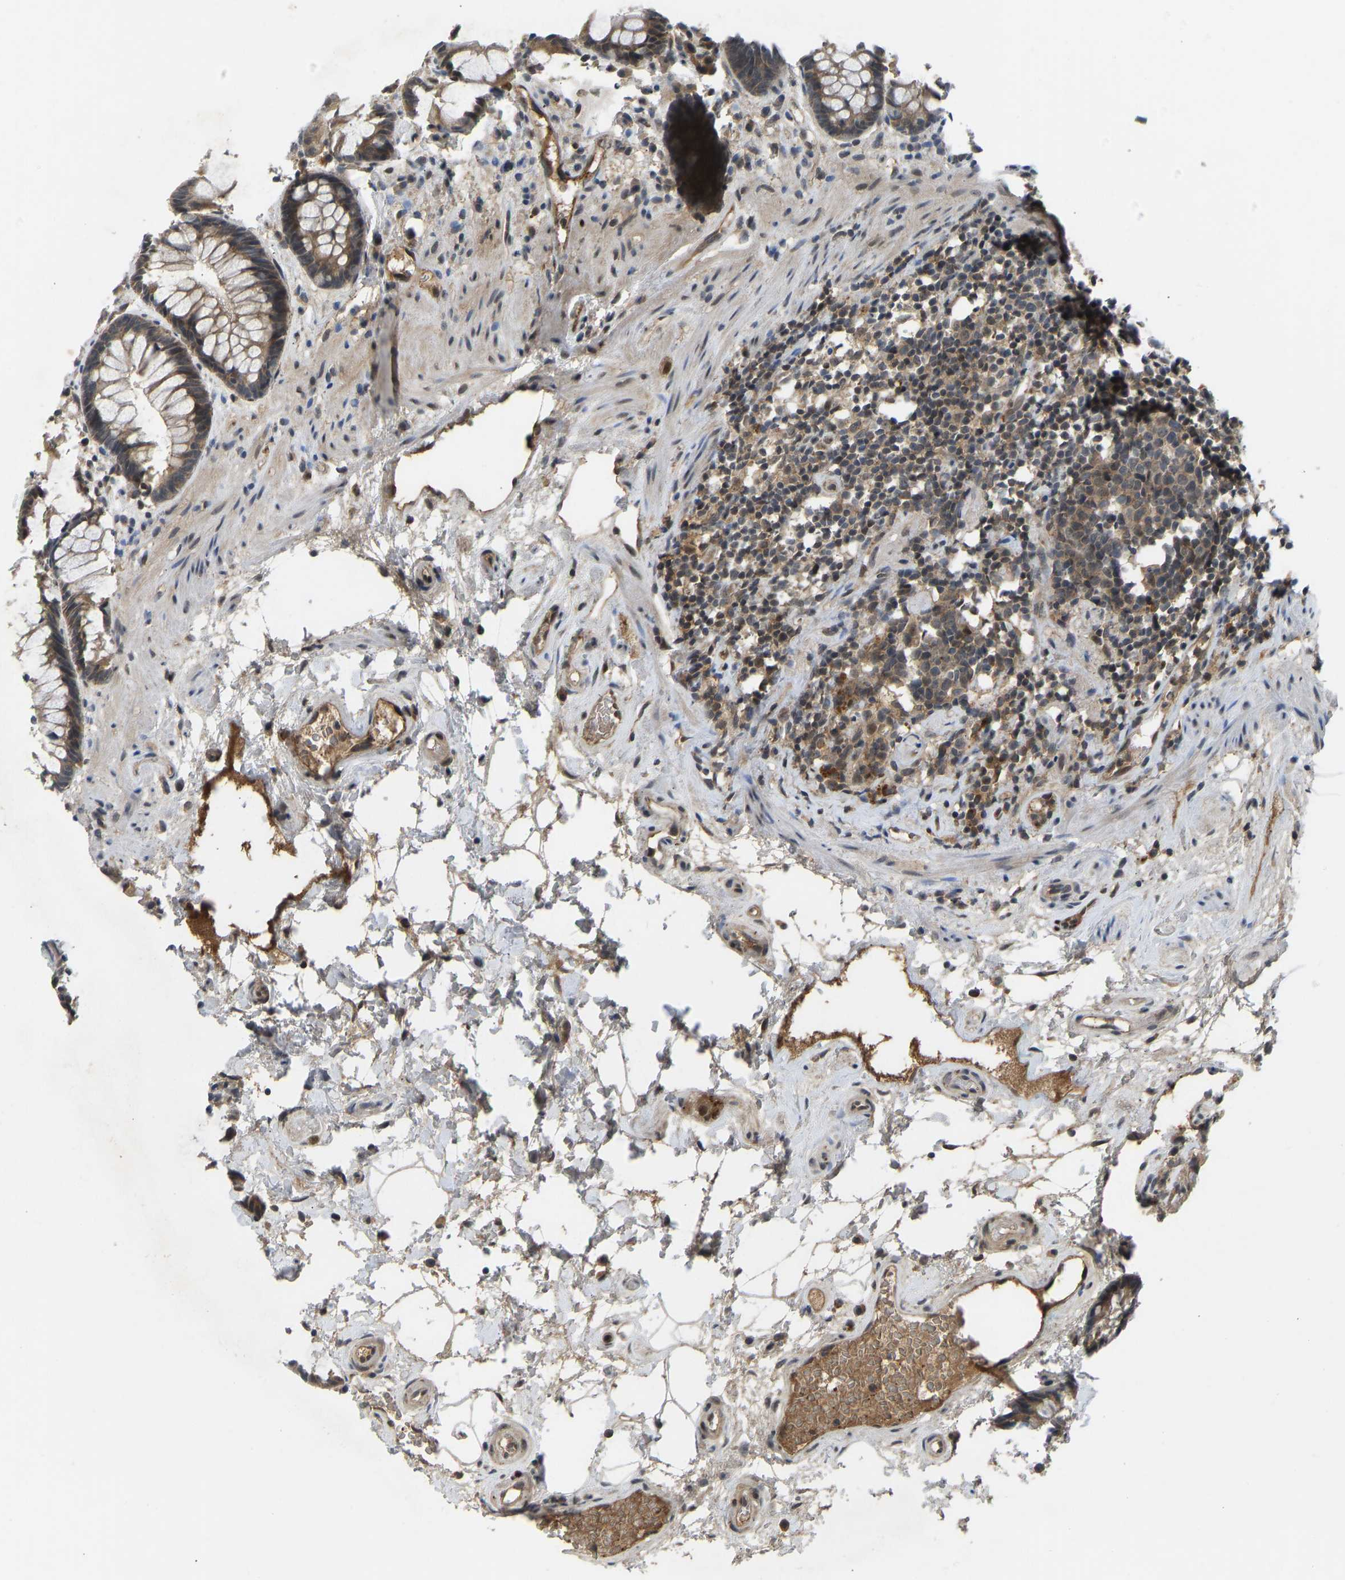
{"staining": {"intensity": "weak", "quantity": ">75%", "location": "cytoplasmic/membranous"}, "tissue": "rectum", "cell_type": "Glandular cells", "image_type": "normal", "snomed": [{"axis": "morphology", "description": "Normal tissue, NOS"}, {"axis": "topography", "description": "Rectum"}], "caption": "About >75% of glandular cells in unremarkable human rectum show weak cytoplasmic/membranous protein staining as visualized by brown immunohistochemical staining.", "gene": "ZNF251", "patient": {"sex": "male", "age": 64}}